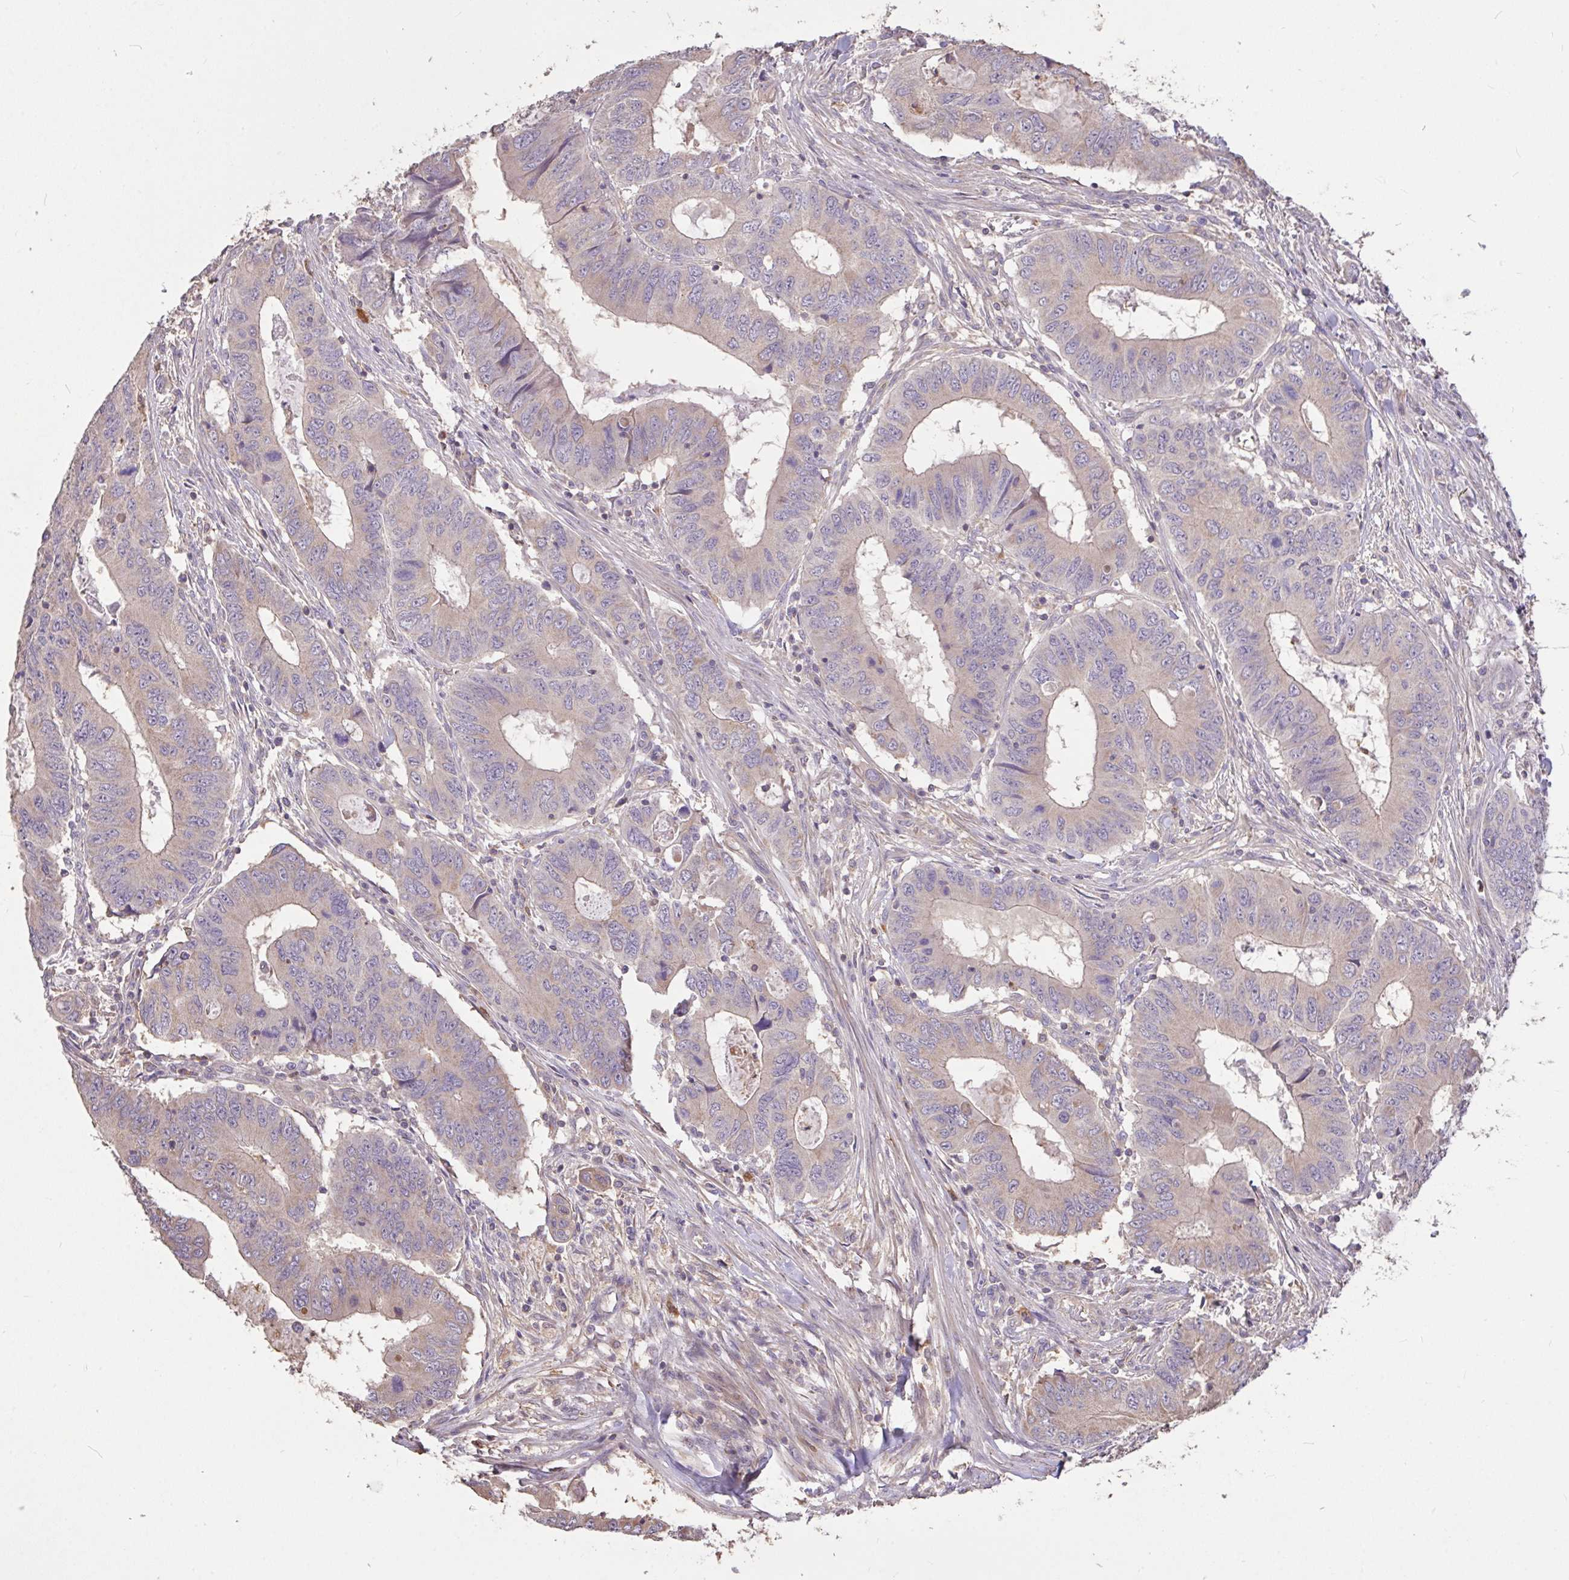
{"staining": {"intensity": "weak", "quantity": ">75%", "location": "cytoplasmic/membranous"}, "tissue": "colorectal cancer", "cell_type": "Tumor cells", "image_type": "cancer", "snomed": [{"axis": "morphology", "description": "Adenocarcinoma, NOS"}, {"axis": "topography", "description": "Colon"}], "caption": "Tumor cells show low levels of weak cytoplasmic/membranous positivity in about >75% of cells in human colorectal cancer. (DAB IHC with brightfield microscopy, high magnification).", "gene": "FCER1A", "patient": {"sex": "male", "age": 53}}